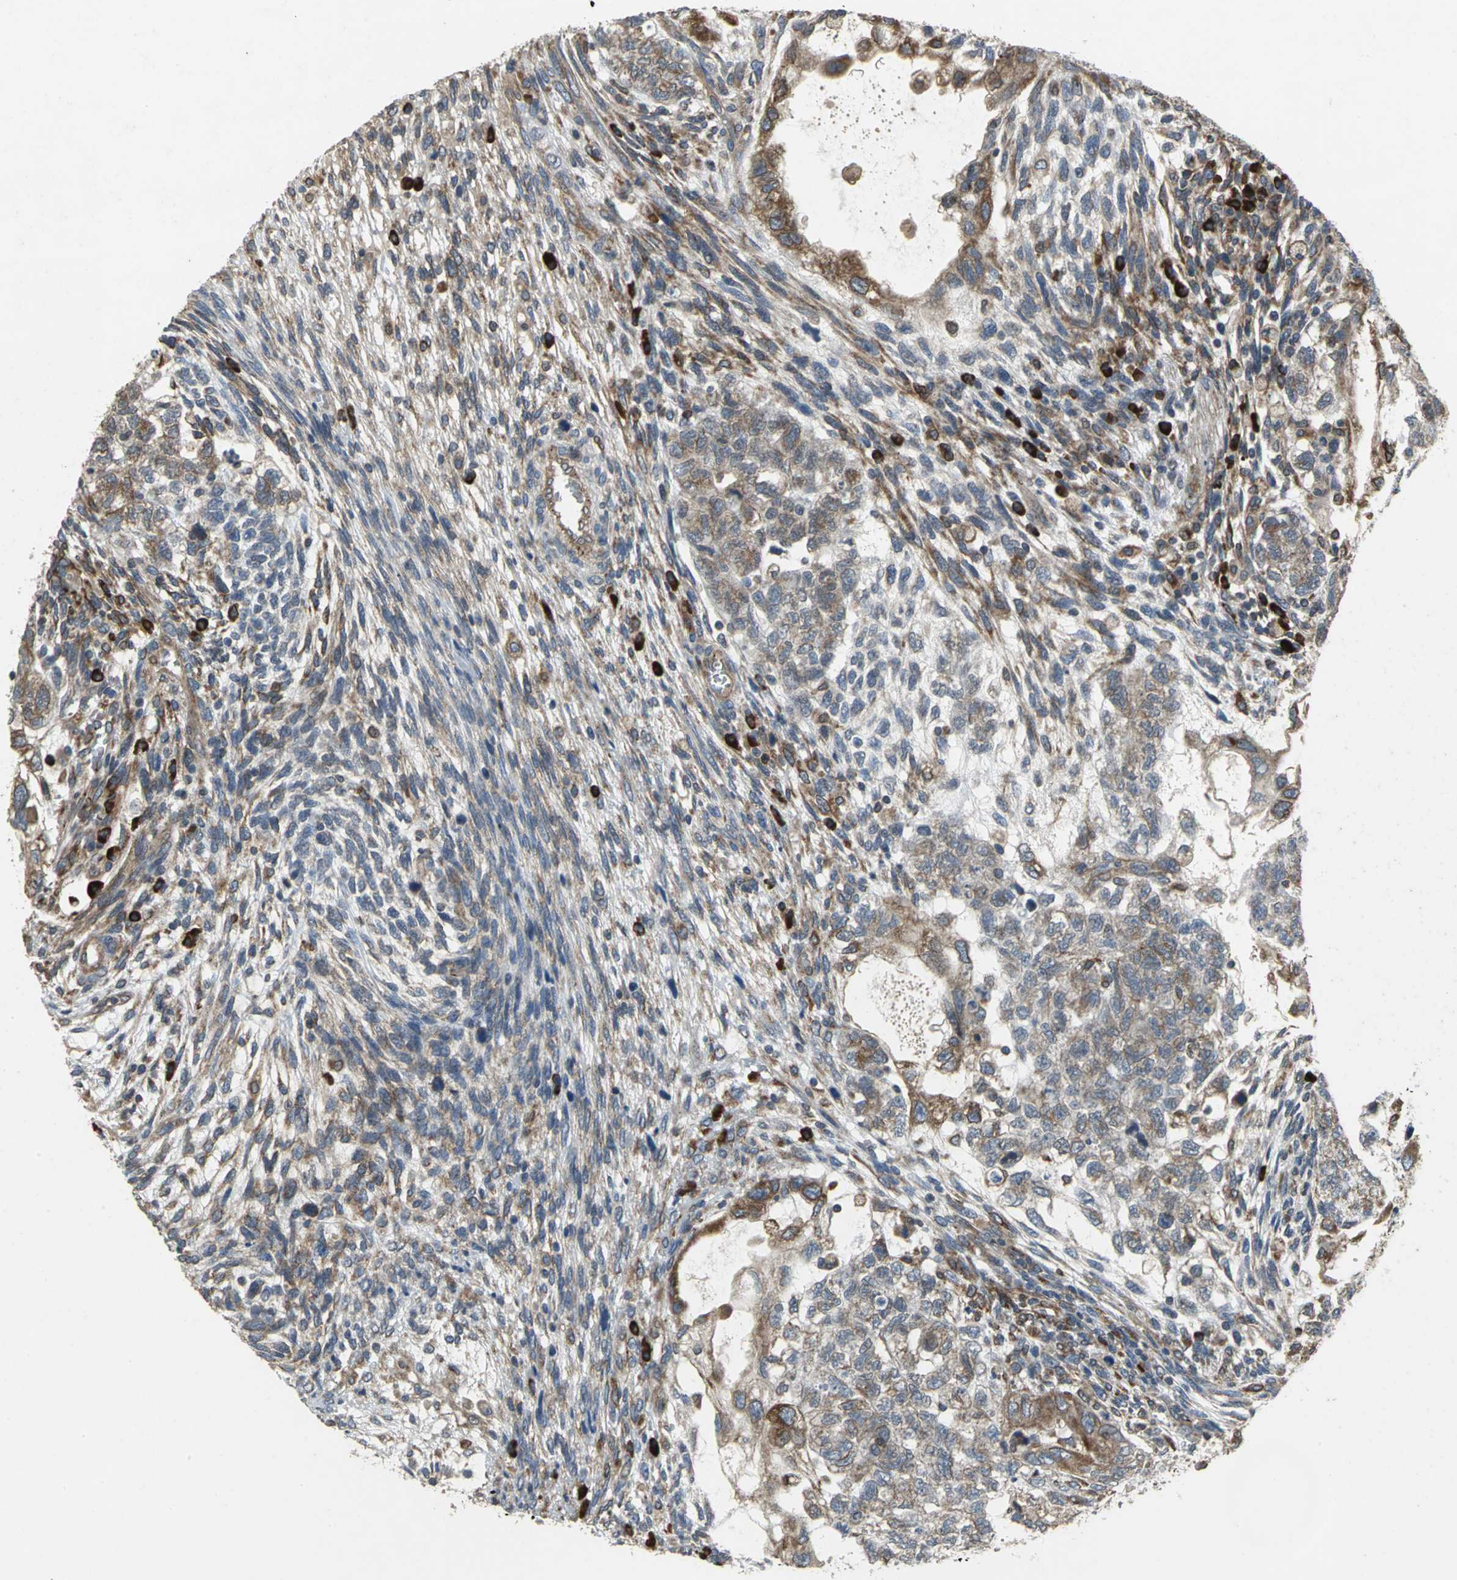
{"staining": {"intensity": "moderate", "quantity": "25%-75%", "location": "cytoplasmic/membranous"}, "tissue": "testis cancer", "cell_type": "Tumor cells", "image_type": "cancer", "snomed": [{"axis": "morphology", "description": "Normal tissue, NOS"}, {"axis": "morphology", "description": "Carcinoma, Embryonal, NOS"}, {"axis": "topography", "description": "Testis"}], "caption": "Testis cancer tissue demonstrates moderate cytoplasmic/membranous staining in about 25%-75% of tumor cells", "gene": "SYVN1", "patient": {"sex": "male", "age": 36}}